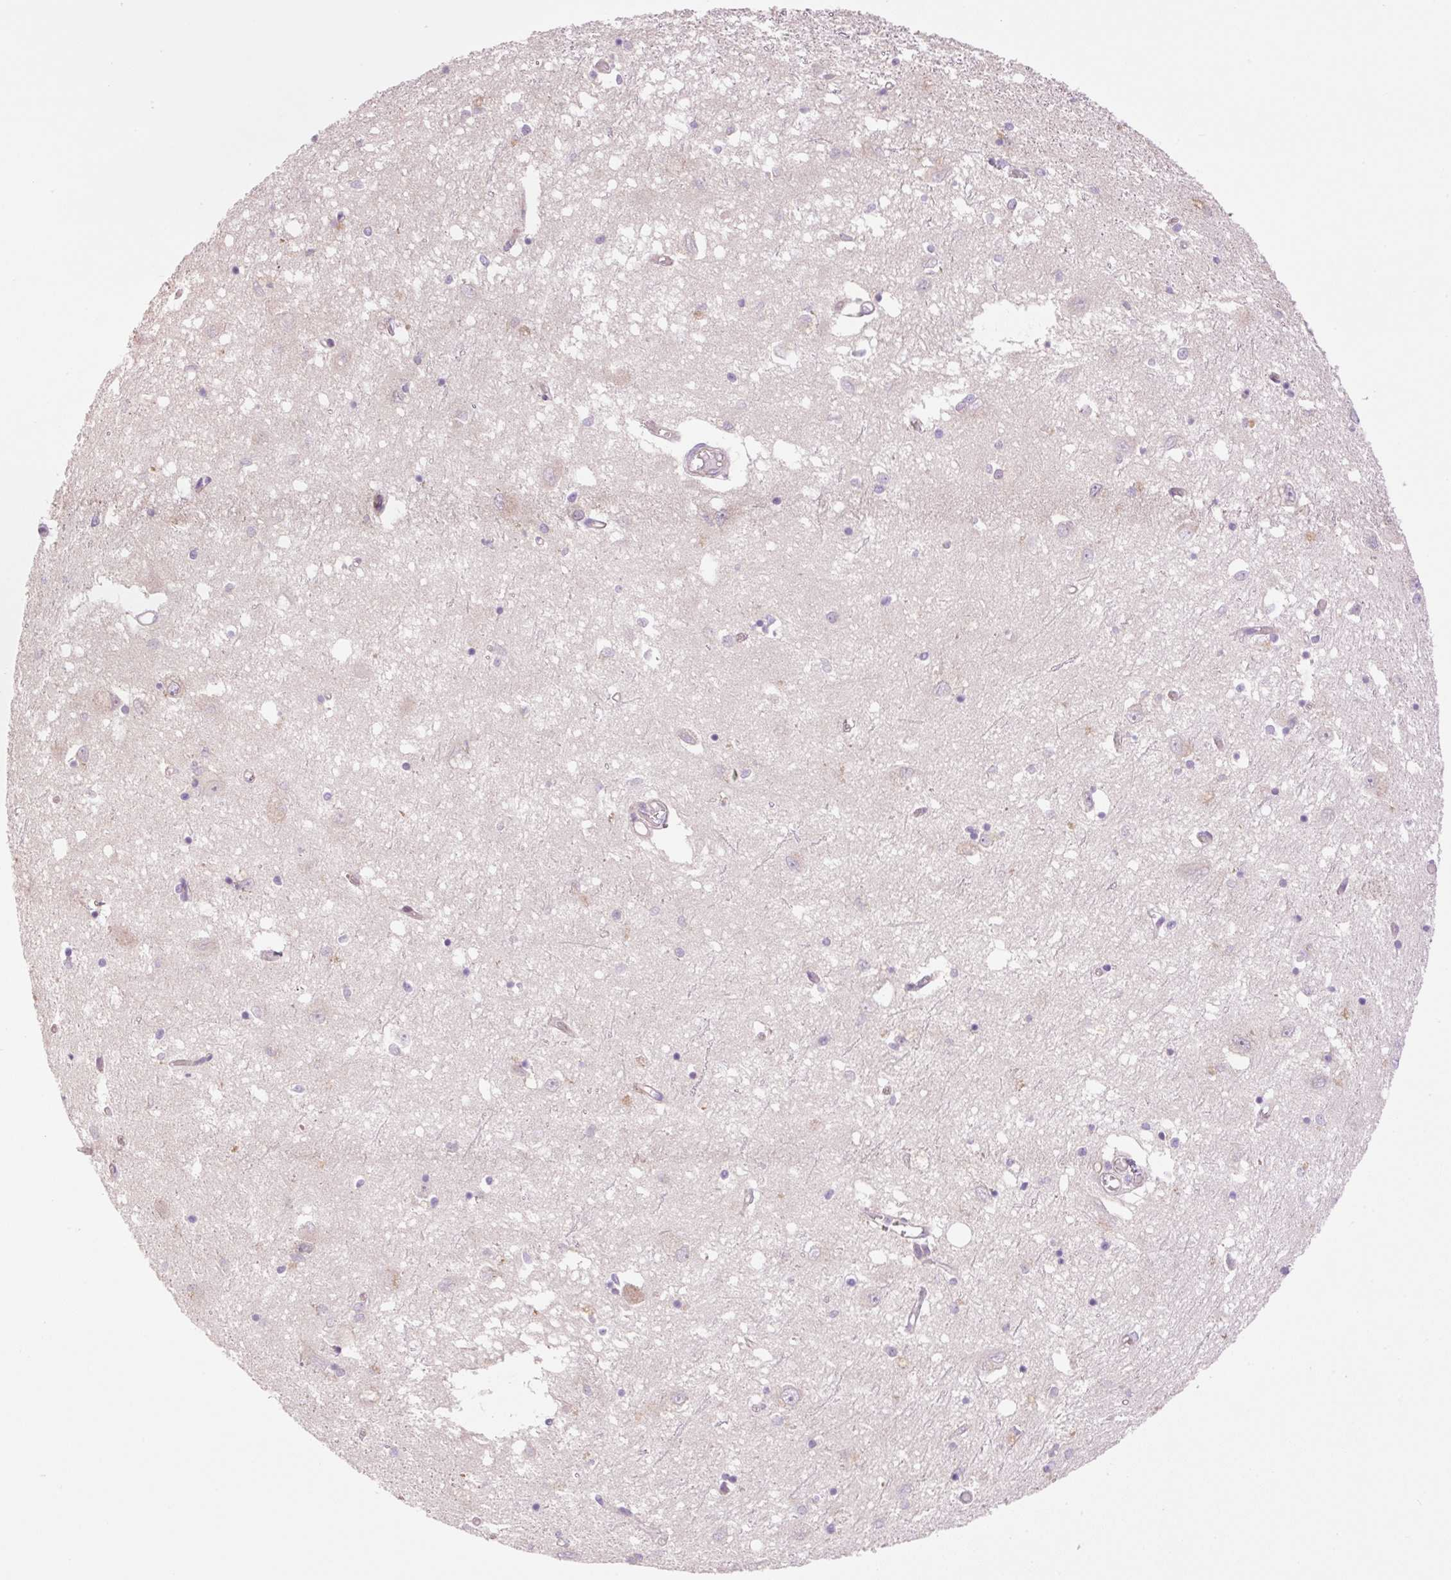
{"staining": {"intensity": "negative", "quantity": "none", "location": "none"}, "tissue": "caudate", "cell_type": "Glial cells", "image_type": "normal", "snomed": [{"axis": "morphology", "description": "Normal tissue, NOS"}, {"axis": "topography", "description": "Lateral ventricle wall"}], "caption": "This is a photomicrograph of immunohistochemistry staining of normal caudate, which shows no positivity in glial cells.", "gene": "ZNF394", "patient": {"sex": "male", "age": 70}}